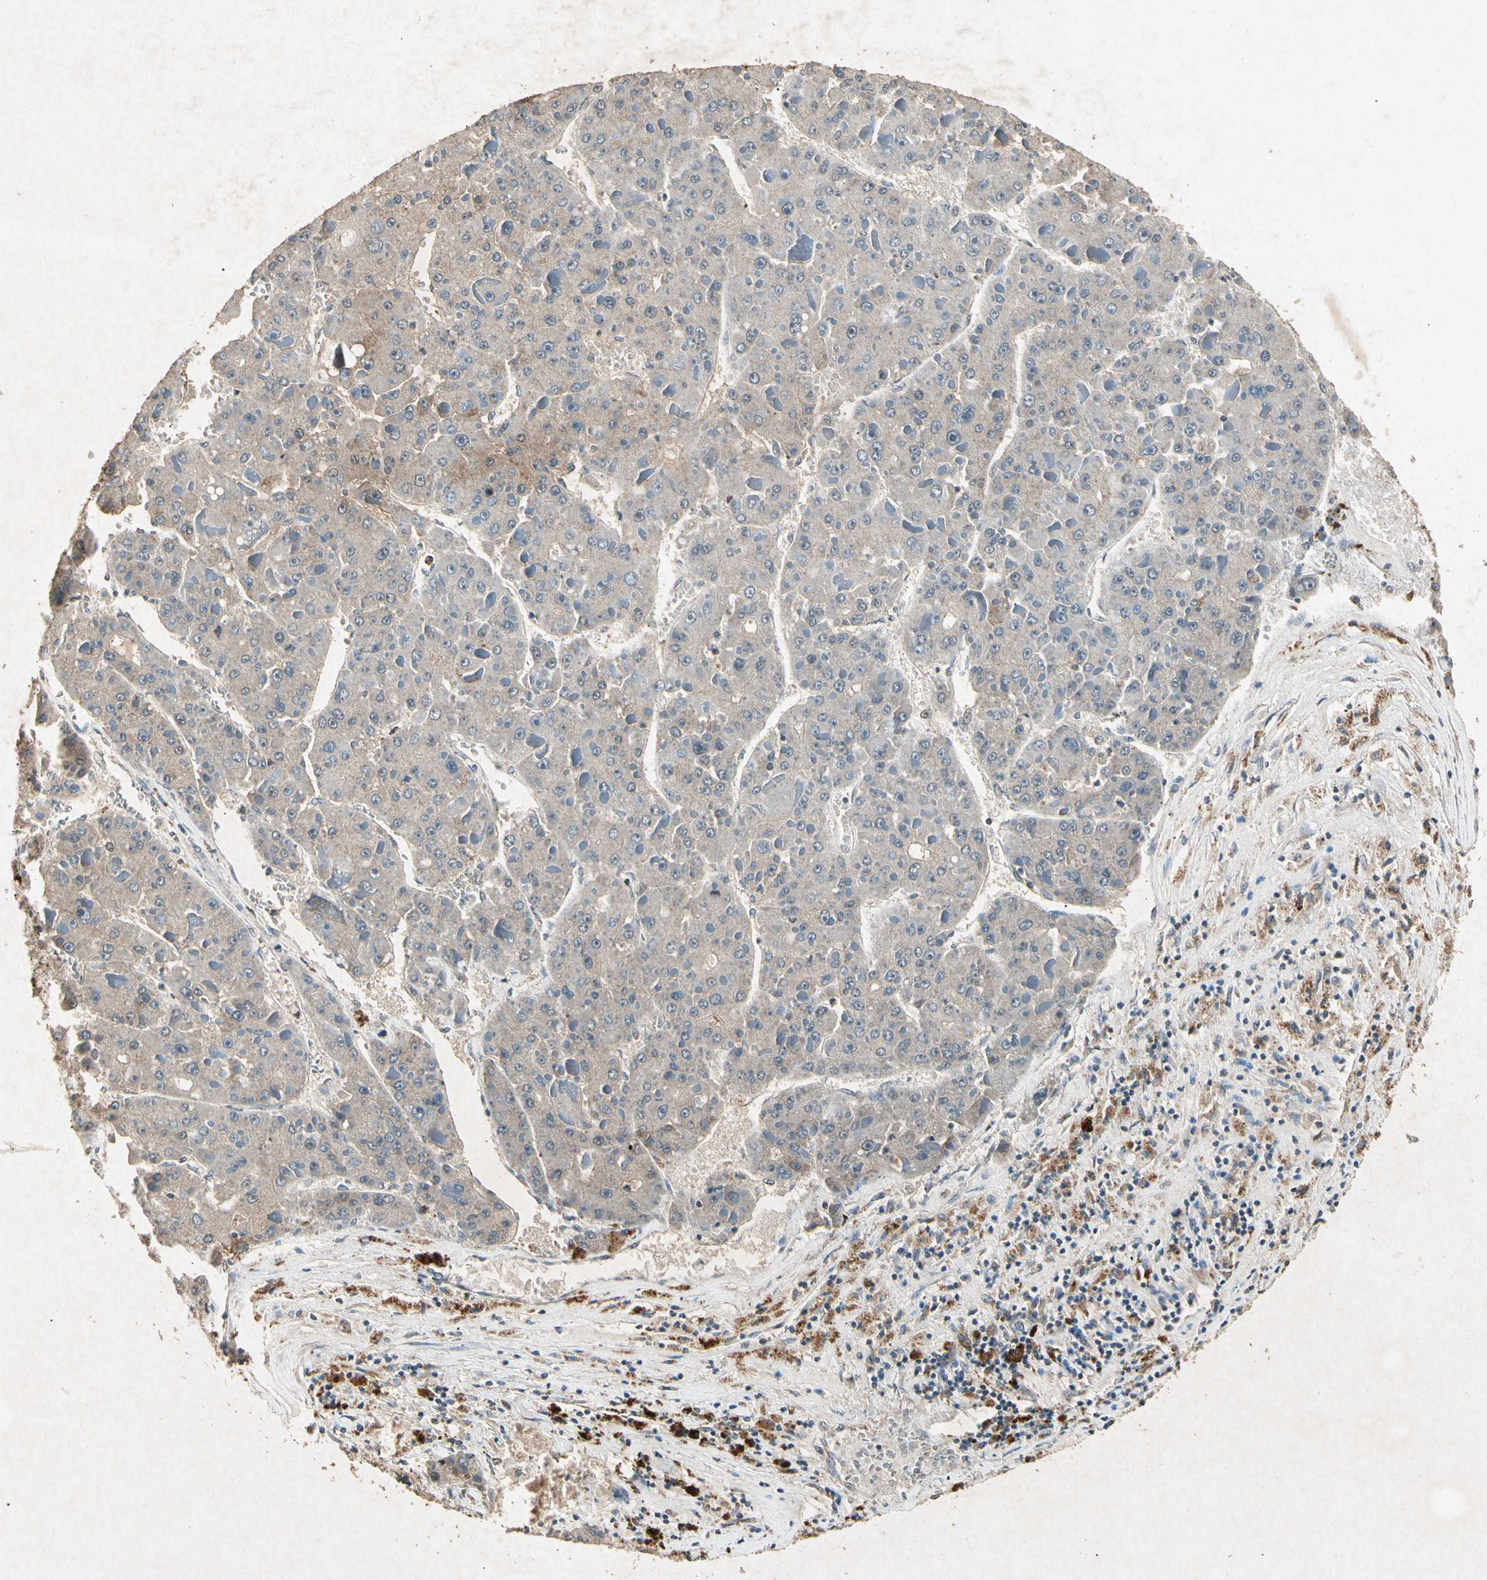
{"staining": {"intensity": "weak", "quantity": "<25%", "location": "cytoplasmic/membranous"}, "tissue": "liver cancer", "cell_type": "Tumor cells", "image_type": "cancer", "snomed": [{"axis": "morphology", "description": "Carcinoma, Hepatocellular, NOS"}, {"axis": "topography", "description": "Liver"}], "caption": "This is a photomicrograph of IHC staining of liver cancer, which shows no staining in tumor cells. The staining is performed using DAB (3,3'-diaminobenzidine) brown chromogen with nuclei counter-stained in using hematoxylin.", "gene": "CP", "patient": {"sex": "female", "age": 73}}